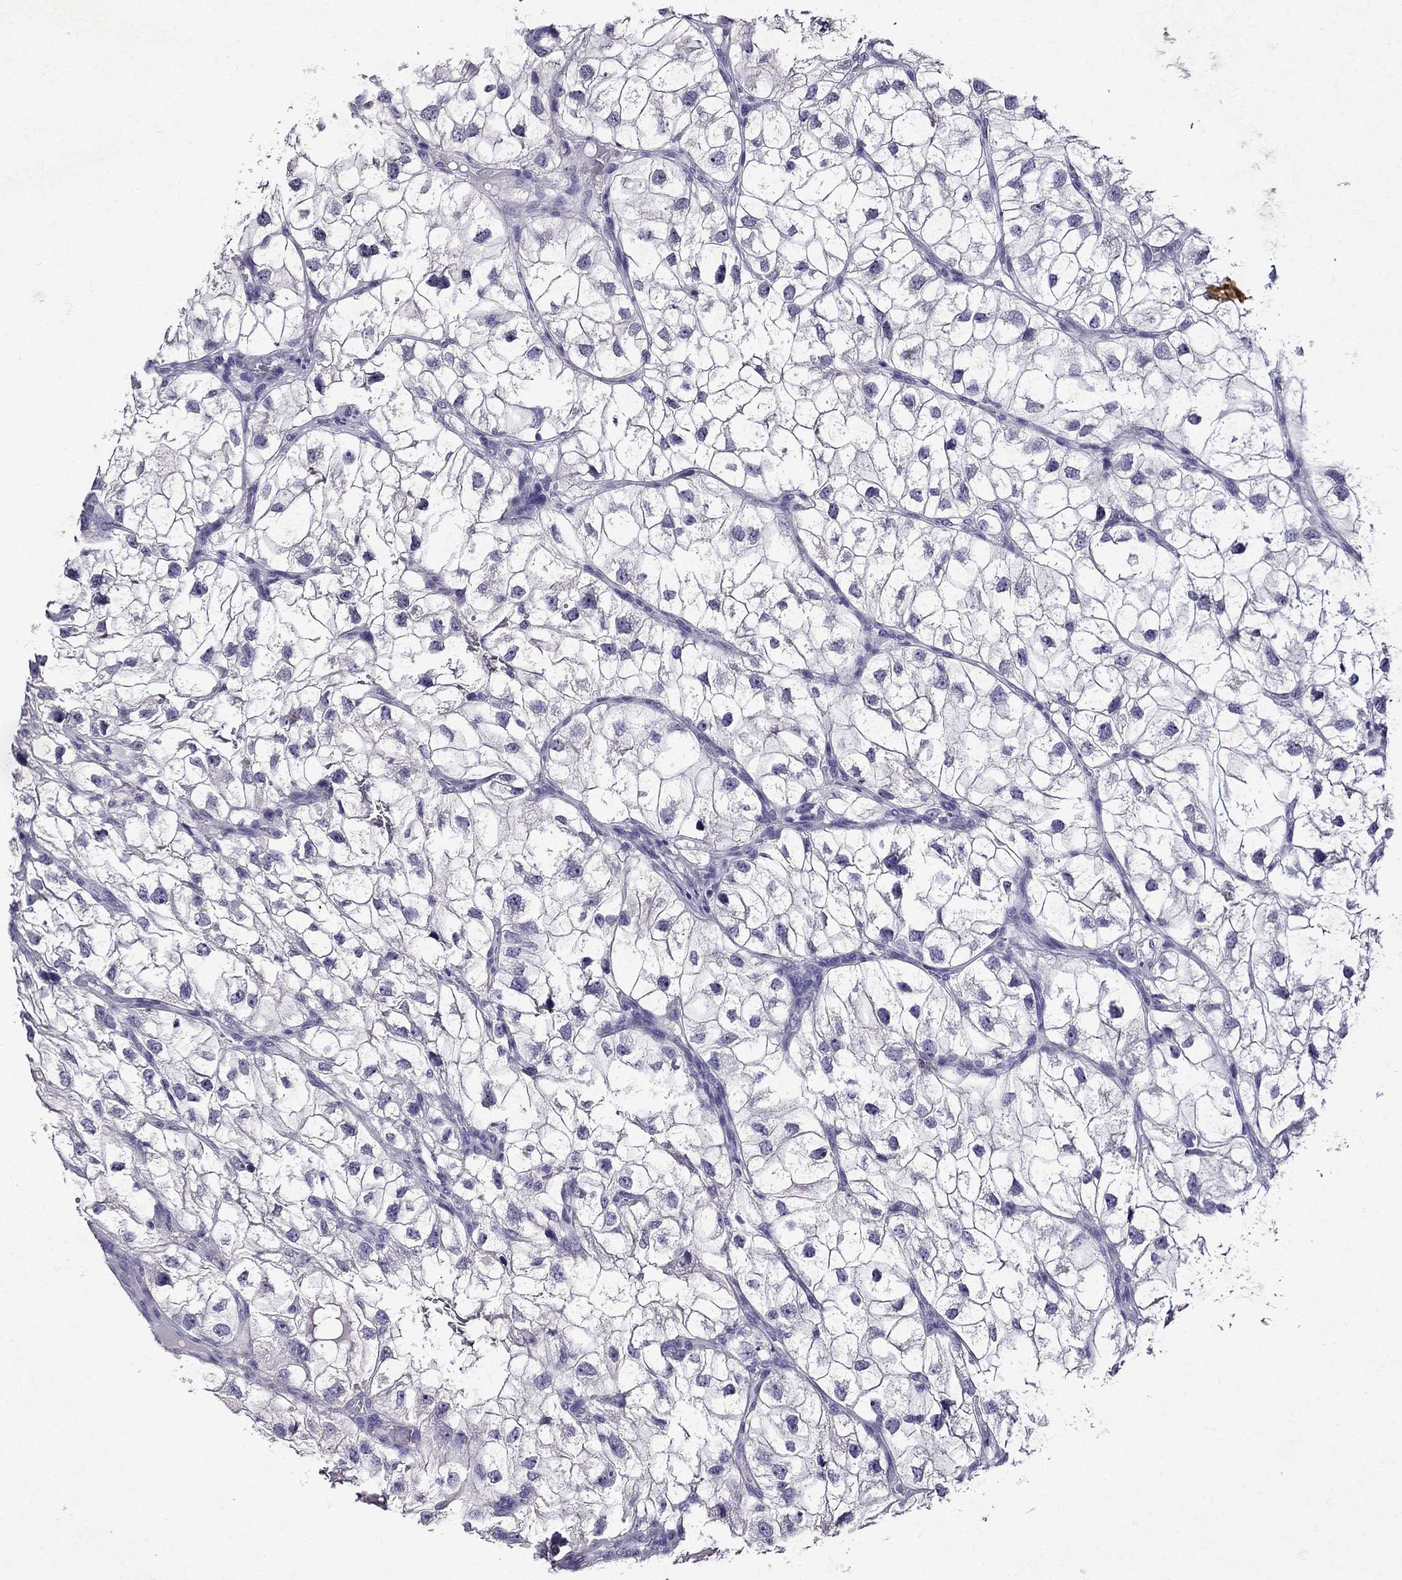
{"staining": {"intensity": "negative", "quantity": "none", "location": "none"}, "tissue": "renal cancer", "cell_type": "Tumor cells", "image_type": "cancer", "snomed": [{"axis": "morphology", "description": "Adenocarcinoma, NOS"}, {"axis": "topography", "description": "Kidney"}], "caption": "An IHC photomicrograph of adenocarcinoma (renal) is shown. There is no staining in tumor cells of adenocarcinoma (renal).", "gene": "DNAH17", "patient": {"sex": "male", "age": 59}}